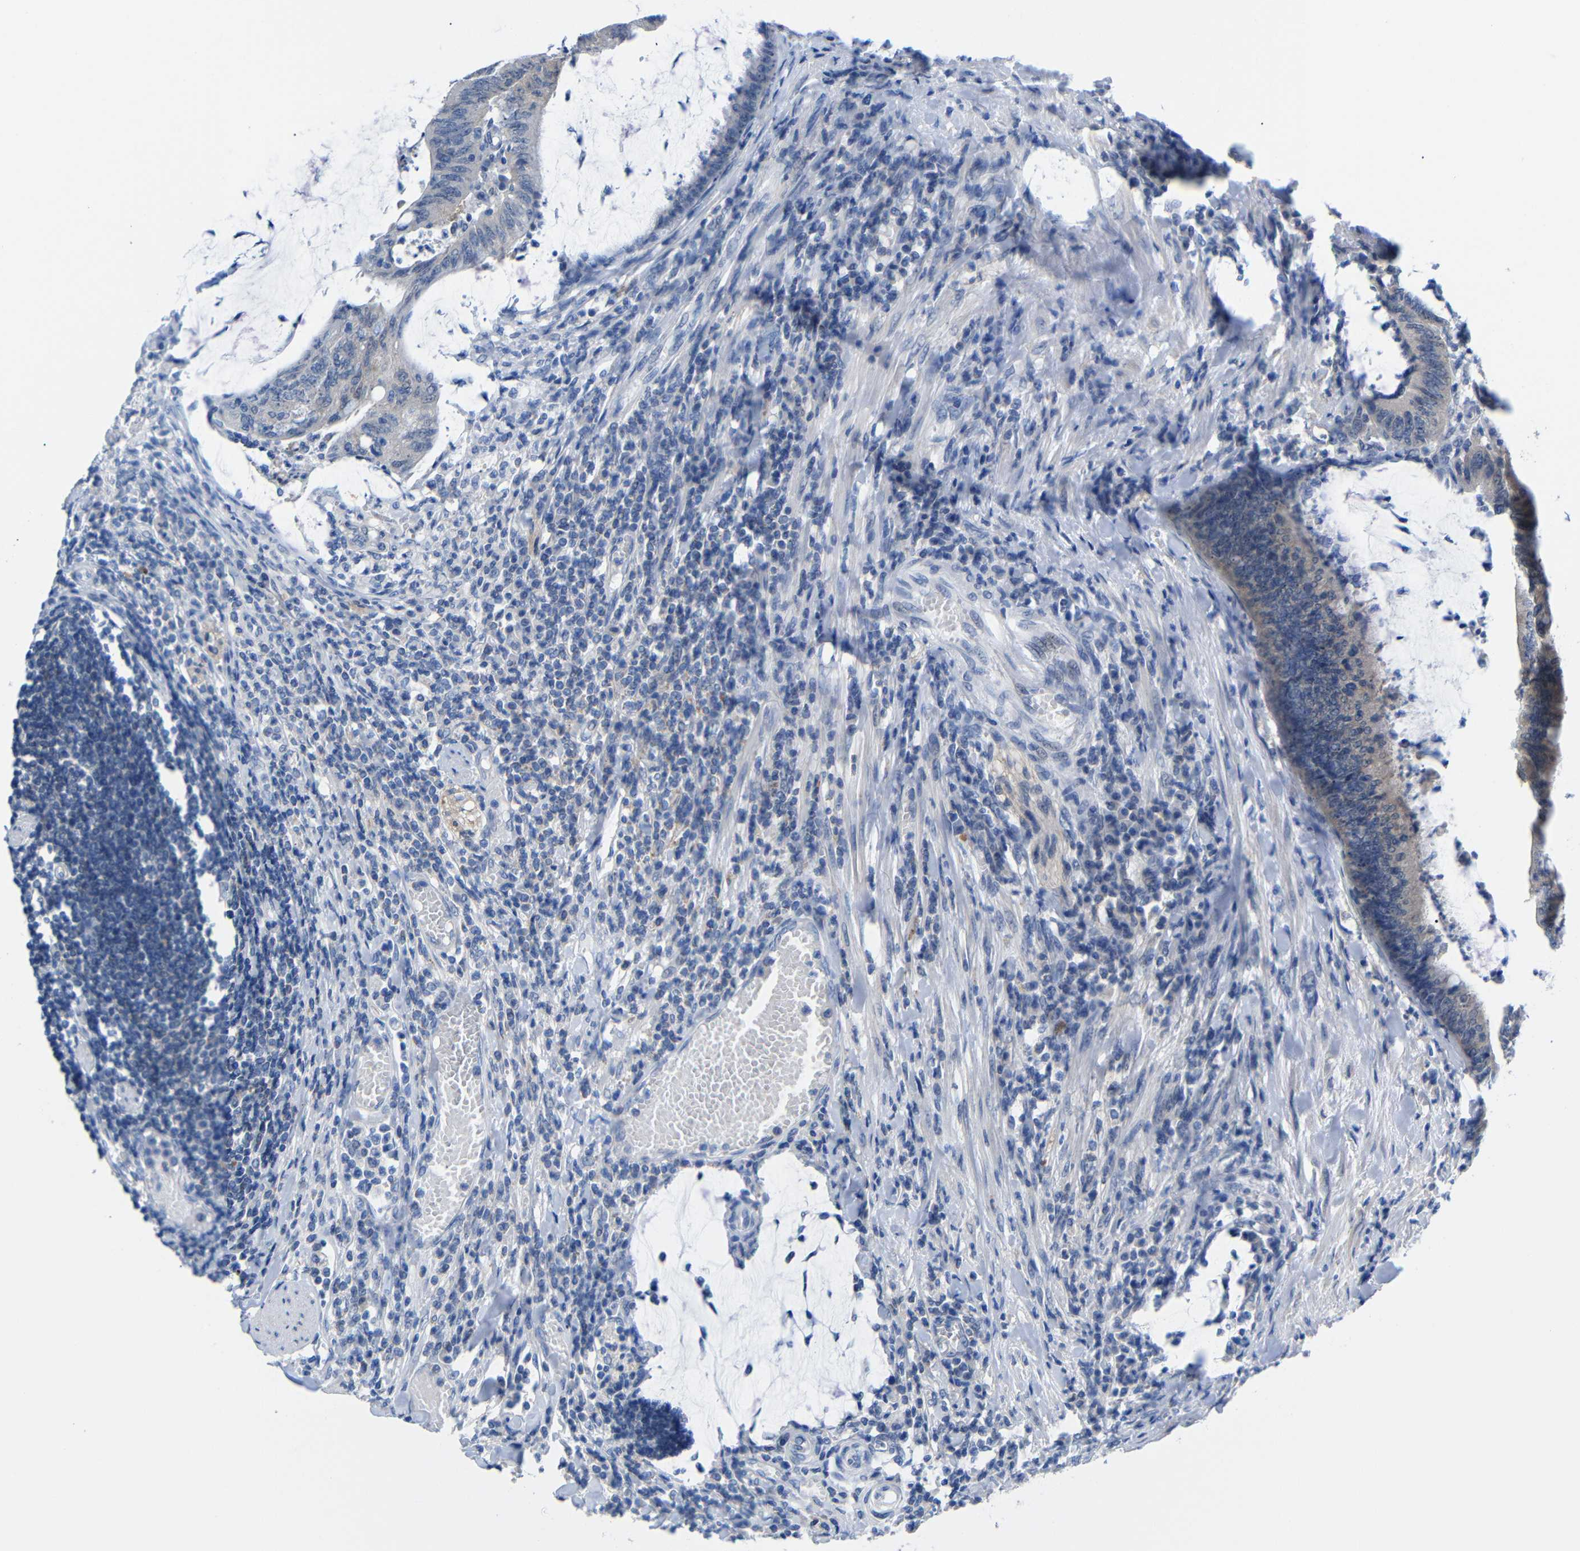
{"staining": {"intensity": "negative", "quantity": "none", "location": "none"}, "tissue": "colorectal cancer", "cell_type": "Tumor cells", "image_type": "cancer", "snomed": [{"axis": "morphology", "description": "Adenocarcinoma, NOS"}, {"axis": "topography", "description": "Rectum"}], "caption": "This is an immunohistochemistry histopathology image of colorectal cancer (adenocarcinoma). There is no staining in tumor cells.", "gene": "PEBP1", "patient": {"sex": "female", "age": 66}}